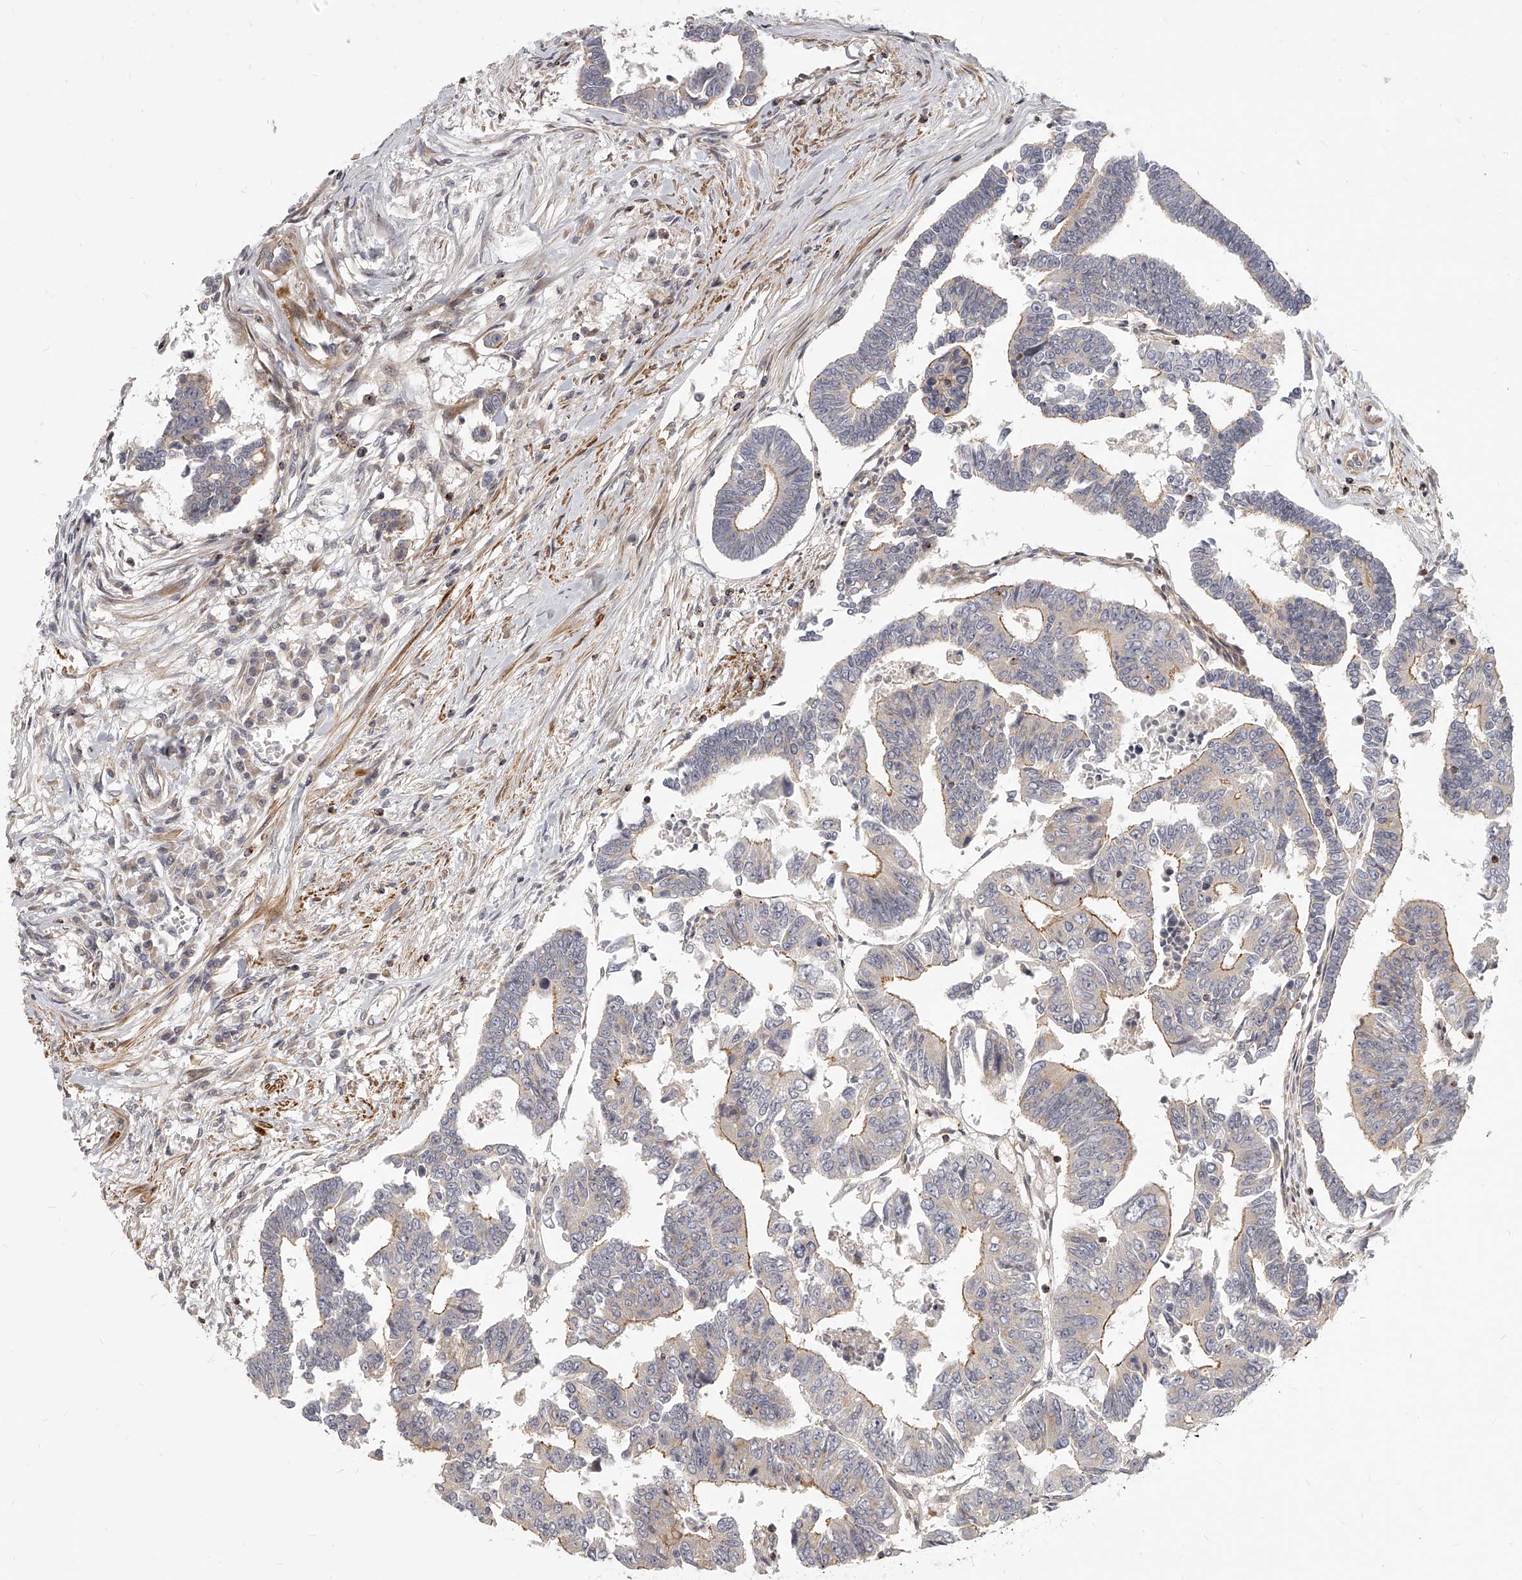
{"staining": {"intensity": "moderate", "quantity": "25%-75%", "location": "cytoplasmic/membranous"}, "tissue": "colorectal cancer", "cell_type": "Tumor cells", "image_type": "cancer", "snomed": [{"axis": "morphology", "description": "Adenocarcinoma, NOS"}, {"axis": "topography", "description": "Rectum"}], "caption": "IHC (DAB (3,3'-diaminobenzidine)) staining of colorectal cancer demonstrates moderate cytoplasmic/membranous protein staining in about 25%-75% of tumor cells. (DAB (3,3'-diaminobenzidine) = brown stain, brightfield microscopy at high magnification).", "gene": "SLC37A1", "patient": {"sex": "female", "age": 65}}